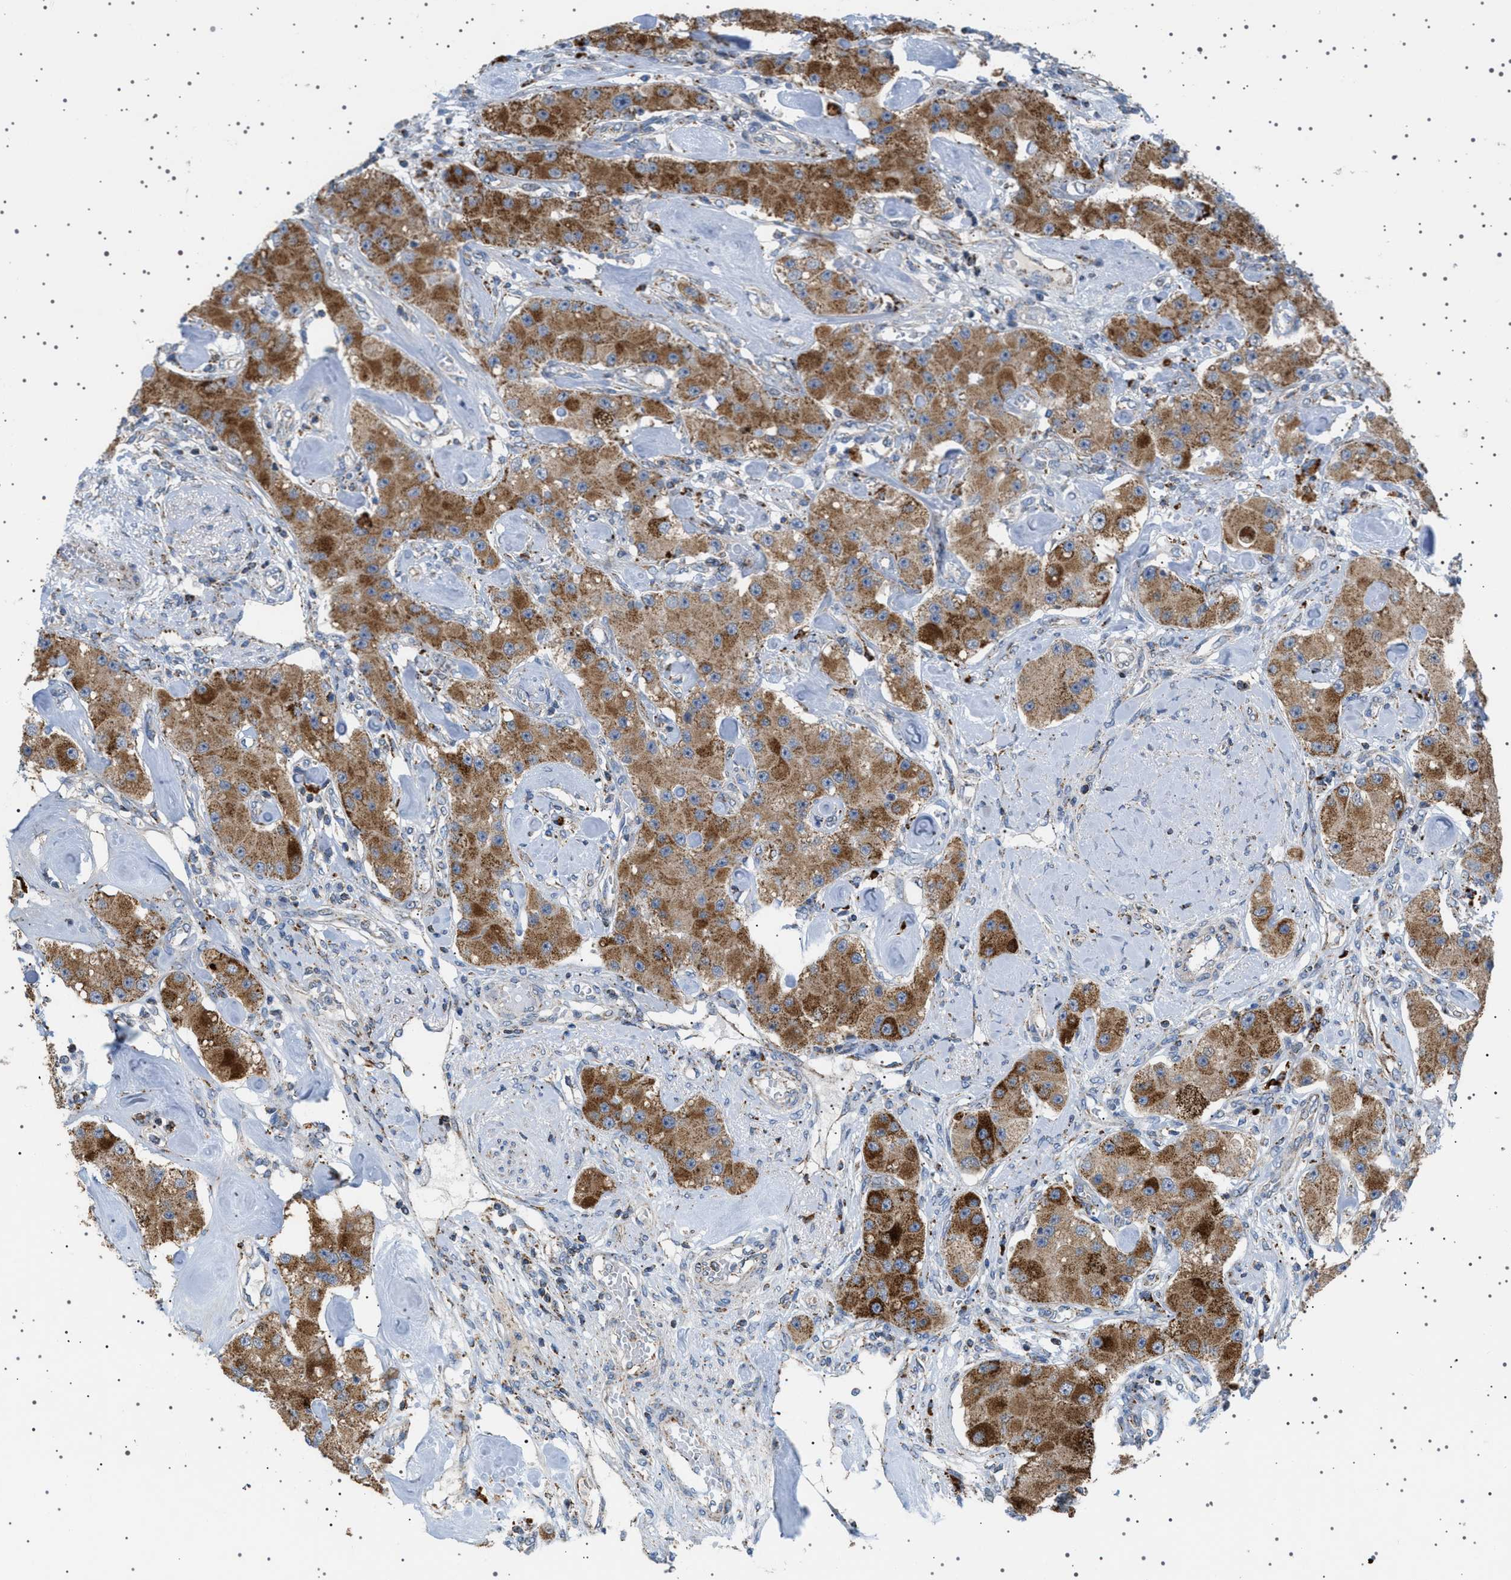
{"staining": {"intensity": "strong", "quantity": ">75%", "location": "cytoplasmic/membranous"}, "tissue": "carcinoid", "cell_type": "Tumor cells", "image_type": "cancer", "snomed": [{"axis": "morphology", "description": "Carcinoid, malignant, NOS"}, {"axis": "topography", "description": "Pancreas"}], "caption": "This is an image of IHC staining of carcinoid (malignant), which shows strong staining in the cytoplasmic/membranous of tumor cells.", "gene": "UBXN8", "patient": {"sex": "male", "age": 41}}